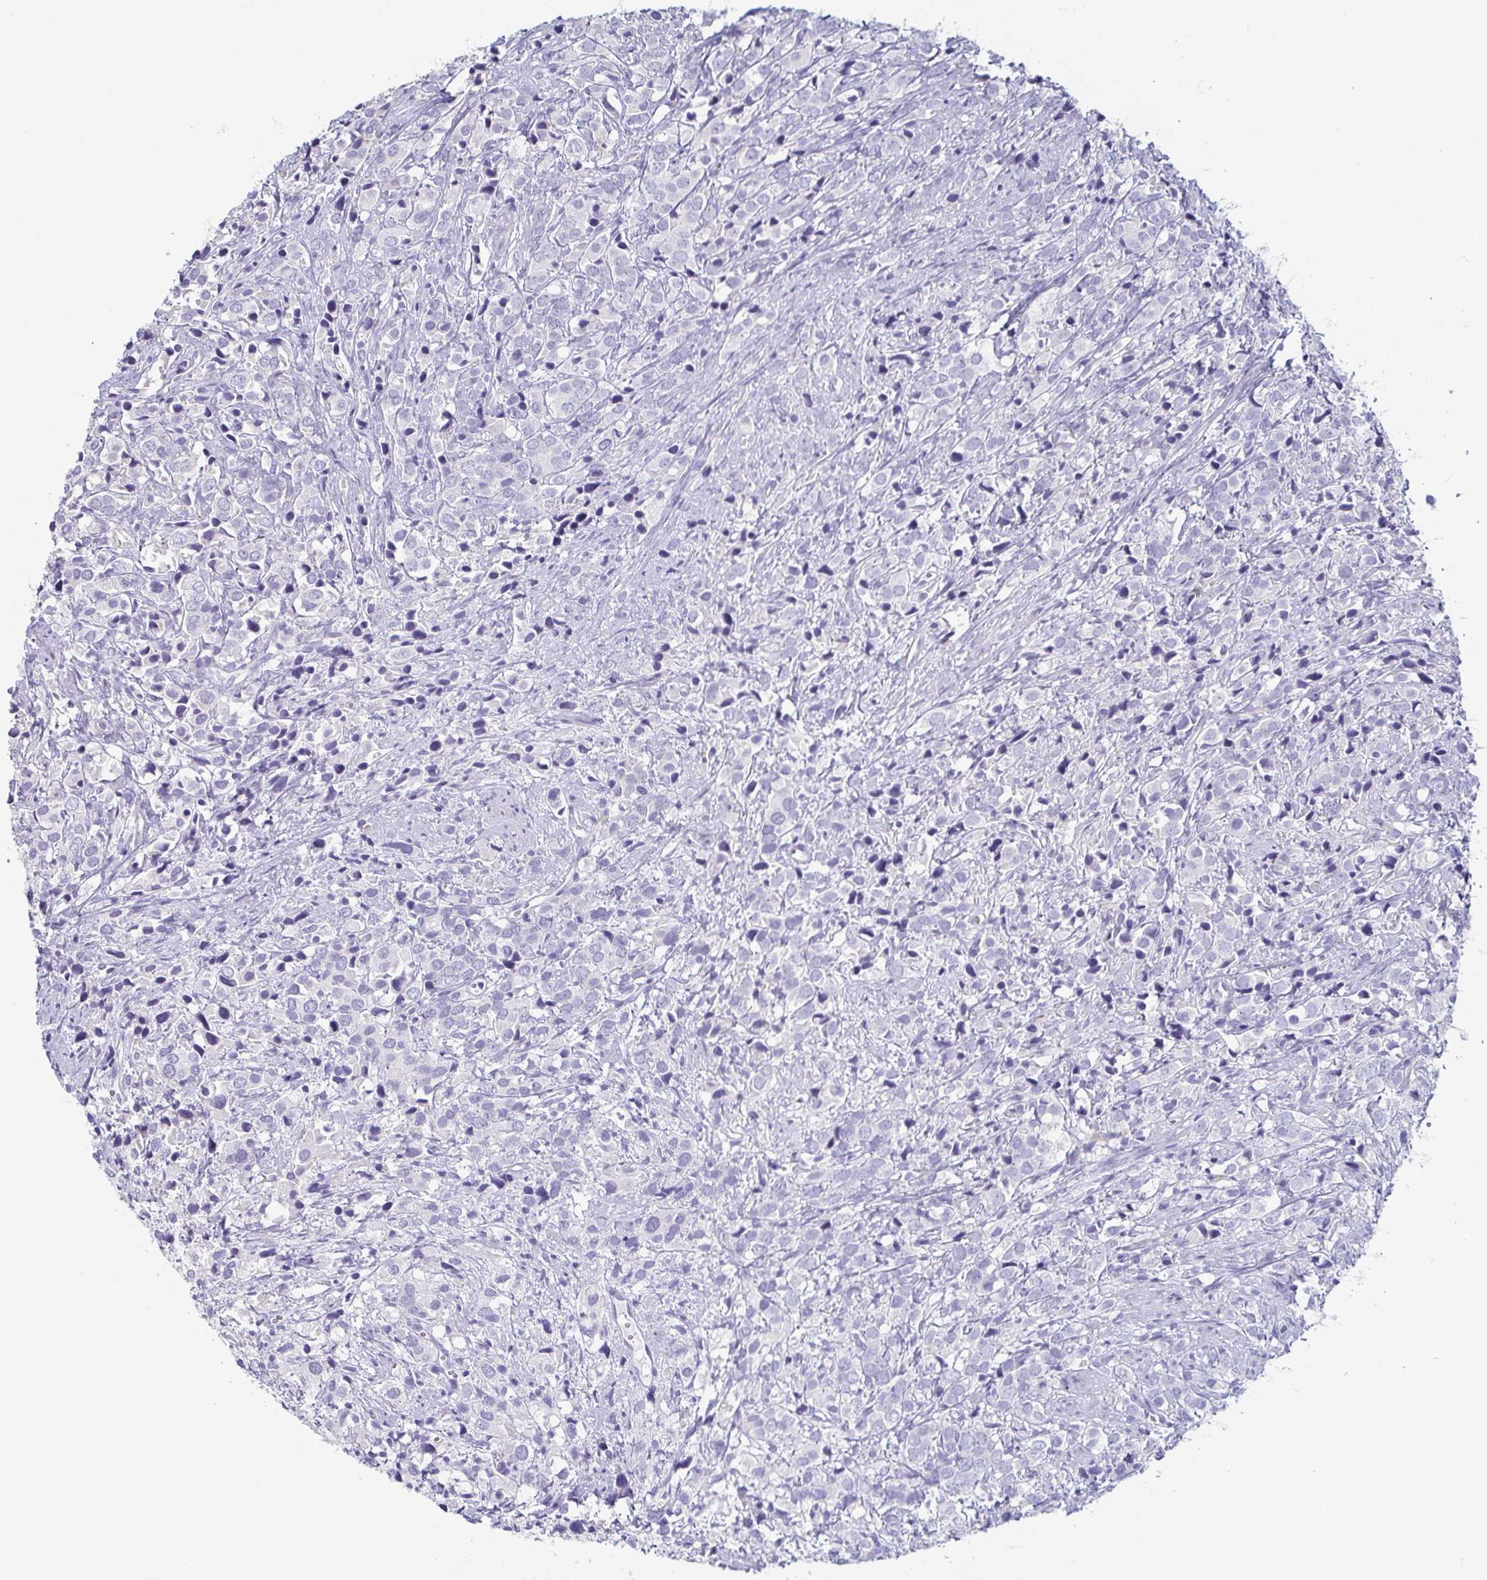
{"staining": {"intensity": "negative", "quantity": "none", "location": "none"}, "tissue": "prostate cancer", "cell_type": "Tumor cells", "image_type": "cancer", "snomed": [{"axis": "morphology", "description": "Adenocarcinoma, High grade"}, {"axis": "topography", "description": "Prostate"}], "caption": "DAB (3,3'-diaminobenzidine) immunohistochemical staining of prostate cancer (adenocarcinoma (high-grade)) shows no significant expression in tumor cells.", "gene": "PRR27", "patient": {"sex": "male", "age": 86}}